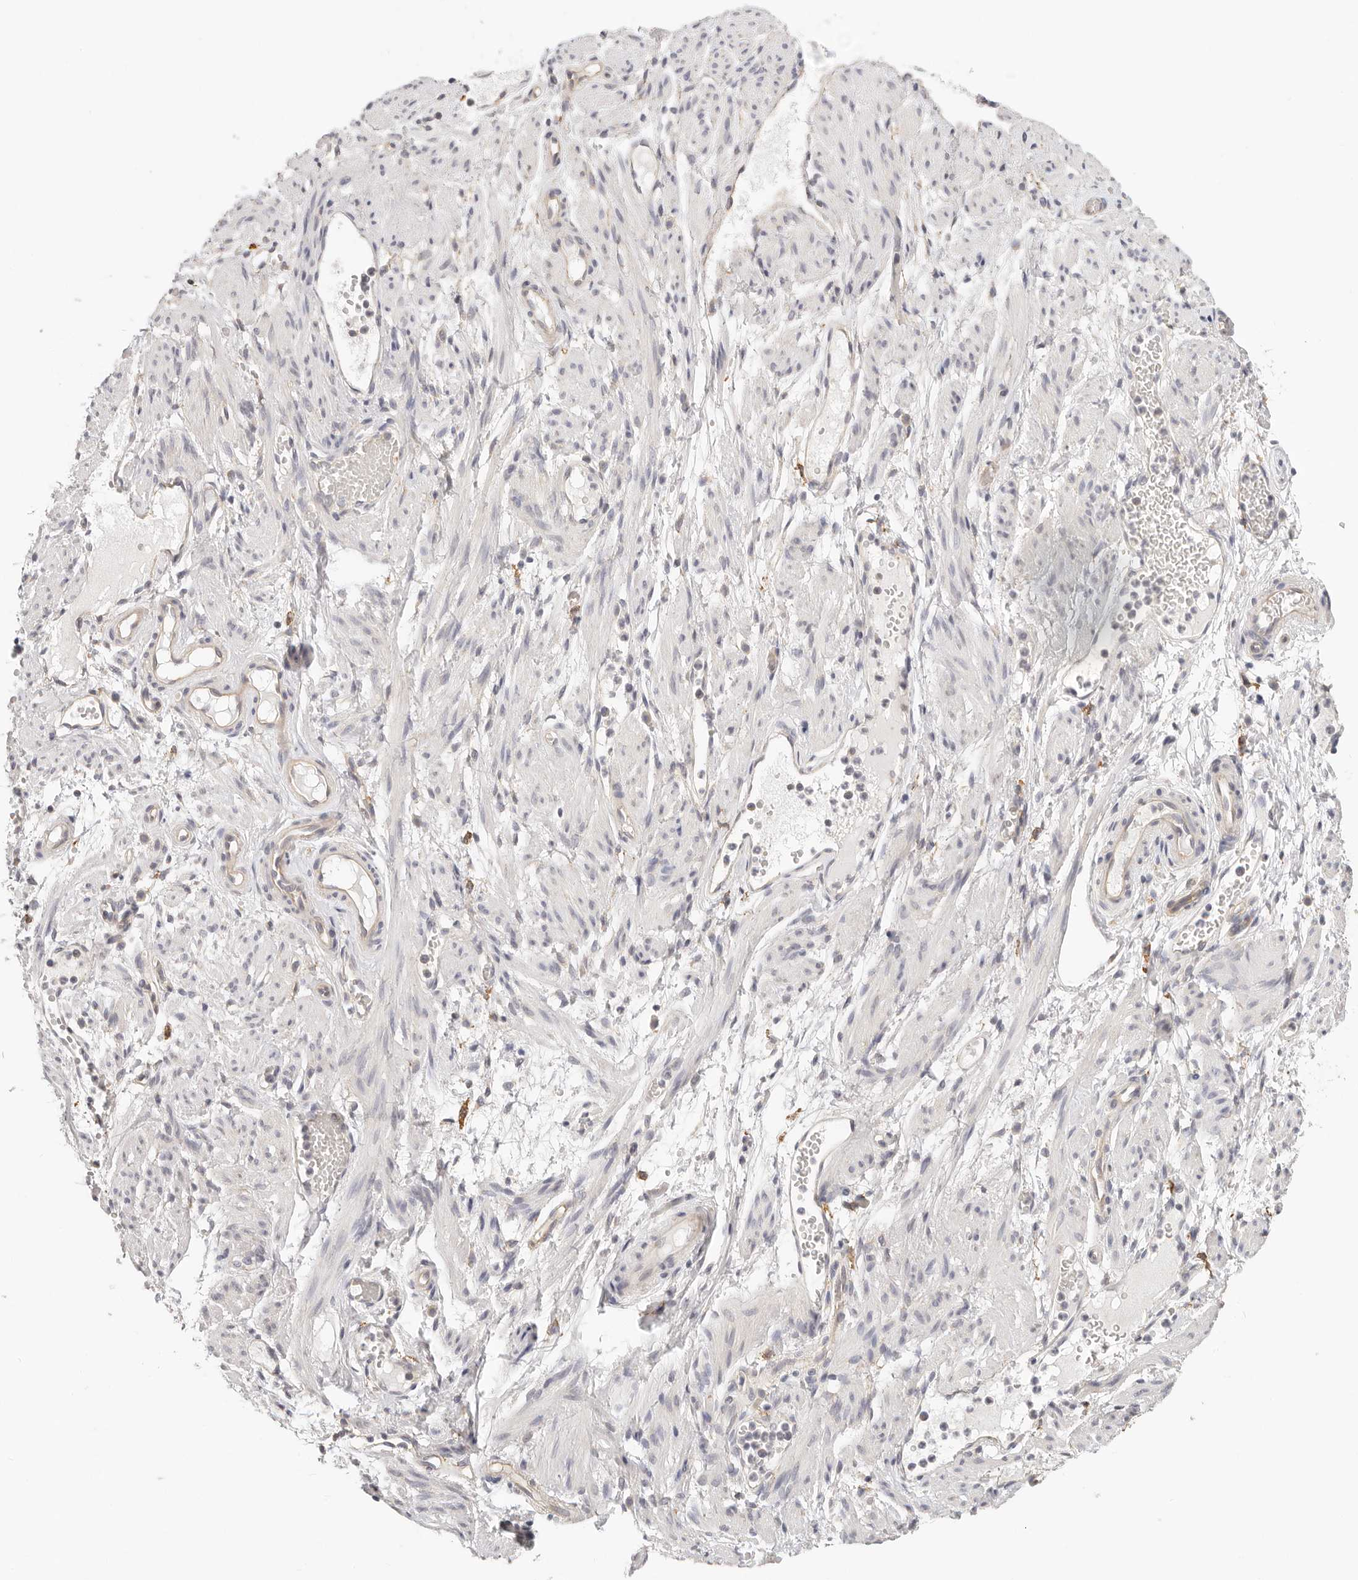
{"staining": {"intensity": "negative", "quantity": "none", "location": "none"}, "tissue": "adipose tissue", "cell_type": "Adipocytes", "image_type": "normal", "snomed": [{"axis": "morphology", "description": "Normal tissue, NOS"}, {"axis": "topography", "description": "Smooth muscle"}, {"axis": "topography", "description": "Peripheral nerve tissue"}], "caption": "High power microscopy photomicrograph of an immunohistochemistry (IHC) image of unremarkable adipose tissue, revealing no significant positivity in adipocytes. (DAB IHC, high magnification).", "gene": "AFDN", "patient": {"sex": "female", "age": 39}}